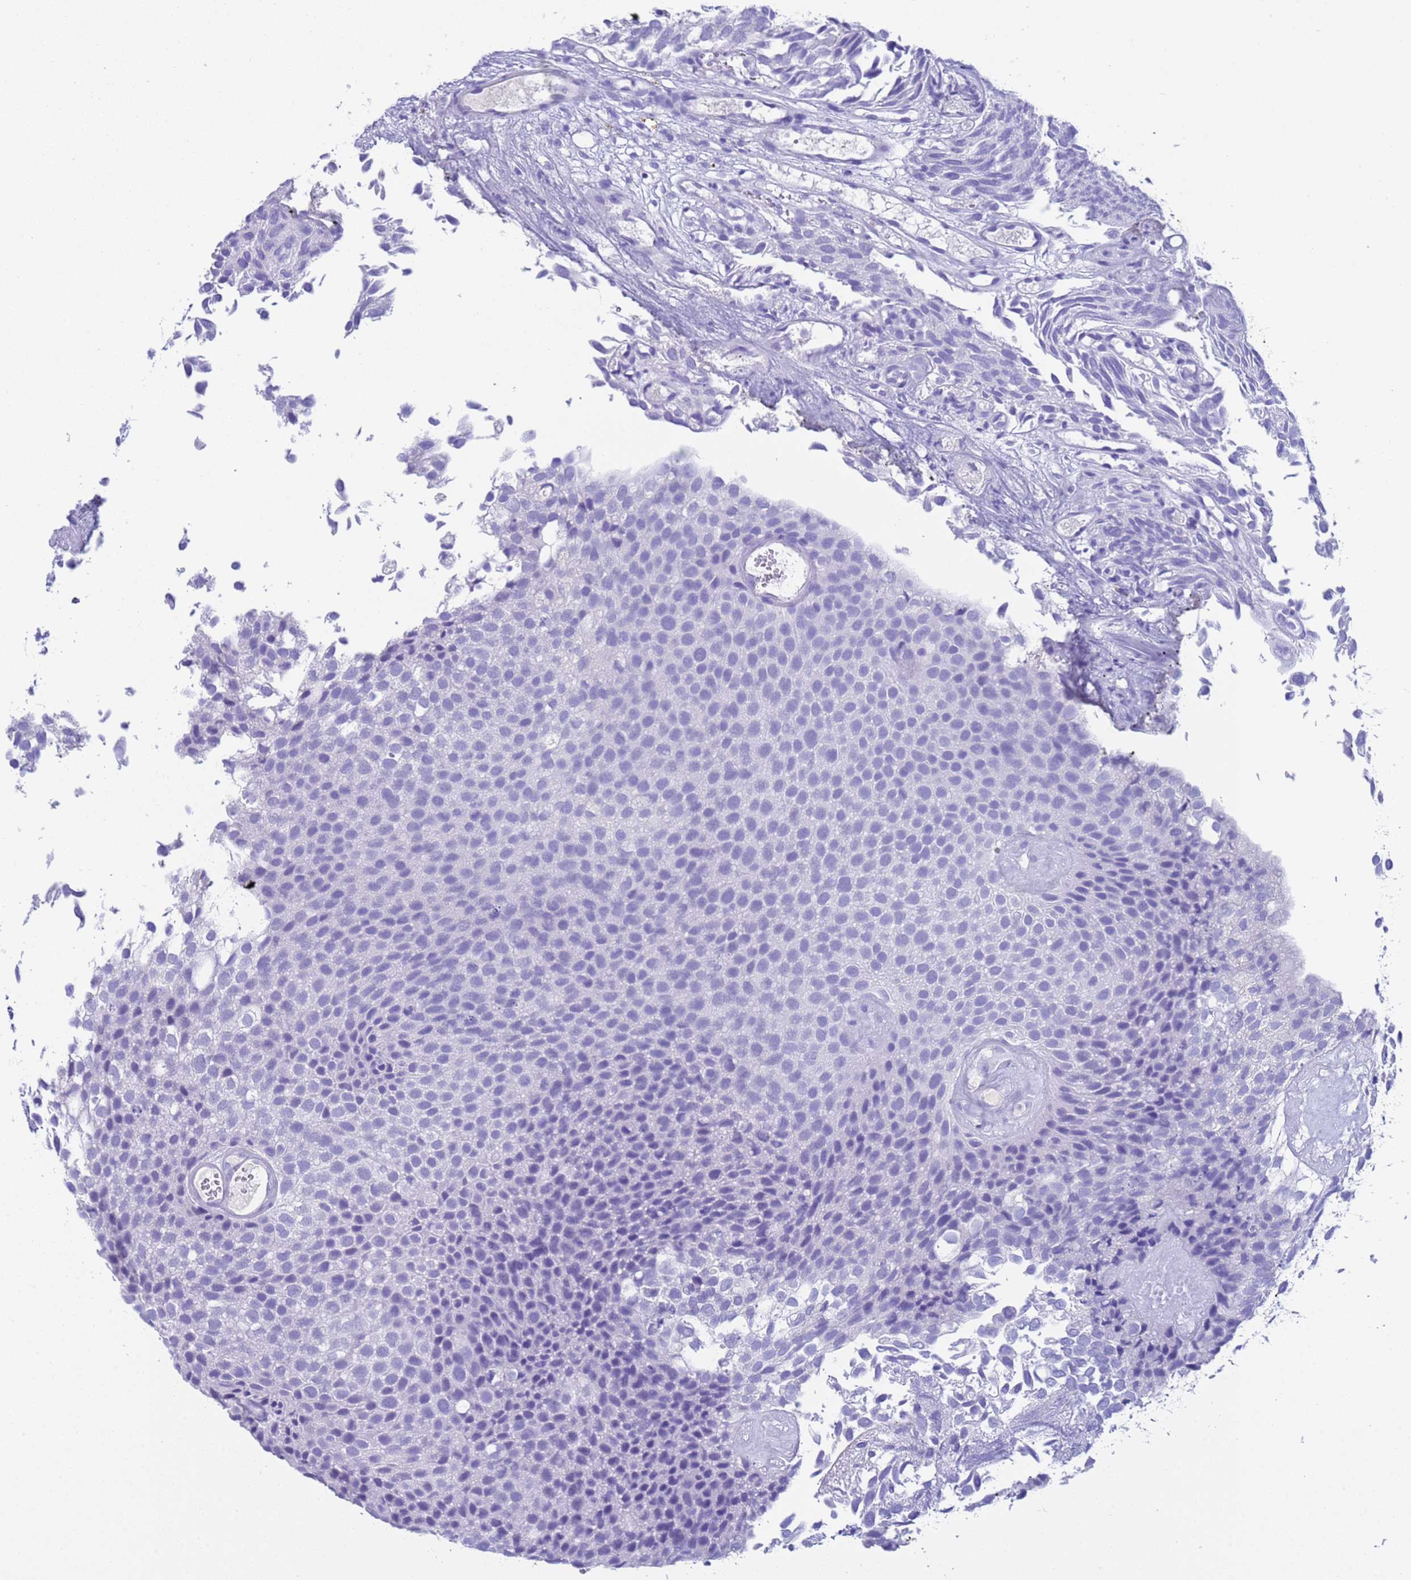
{"staining": {"intensity": "negative", "quantity": "none", "location": "none"}, "tissue": "urothelial cancer", "cell_type": "Tumor cells", "image_type": "cancer", "snomed": [{"axis": "morphology", "description": "Urothelial carcinoma, Low grade"}, {"axis": "topography", "description": "Urinary bladder"}], "caption": "Immunohistochemistry (IHC) image of urothelial carcinoma (low-grade) stained for a protein (brown), which reveals no positivity in tumor cells.", "gene": "CKM", "patient": {"sex": "male", "age": 89}}